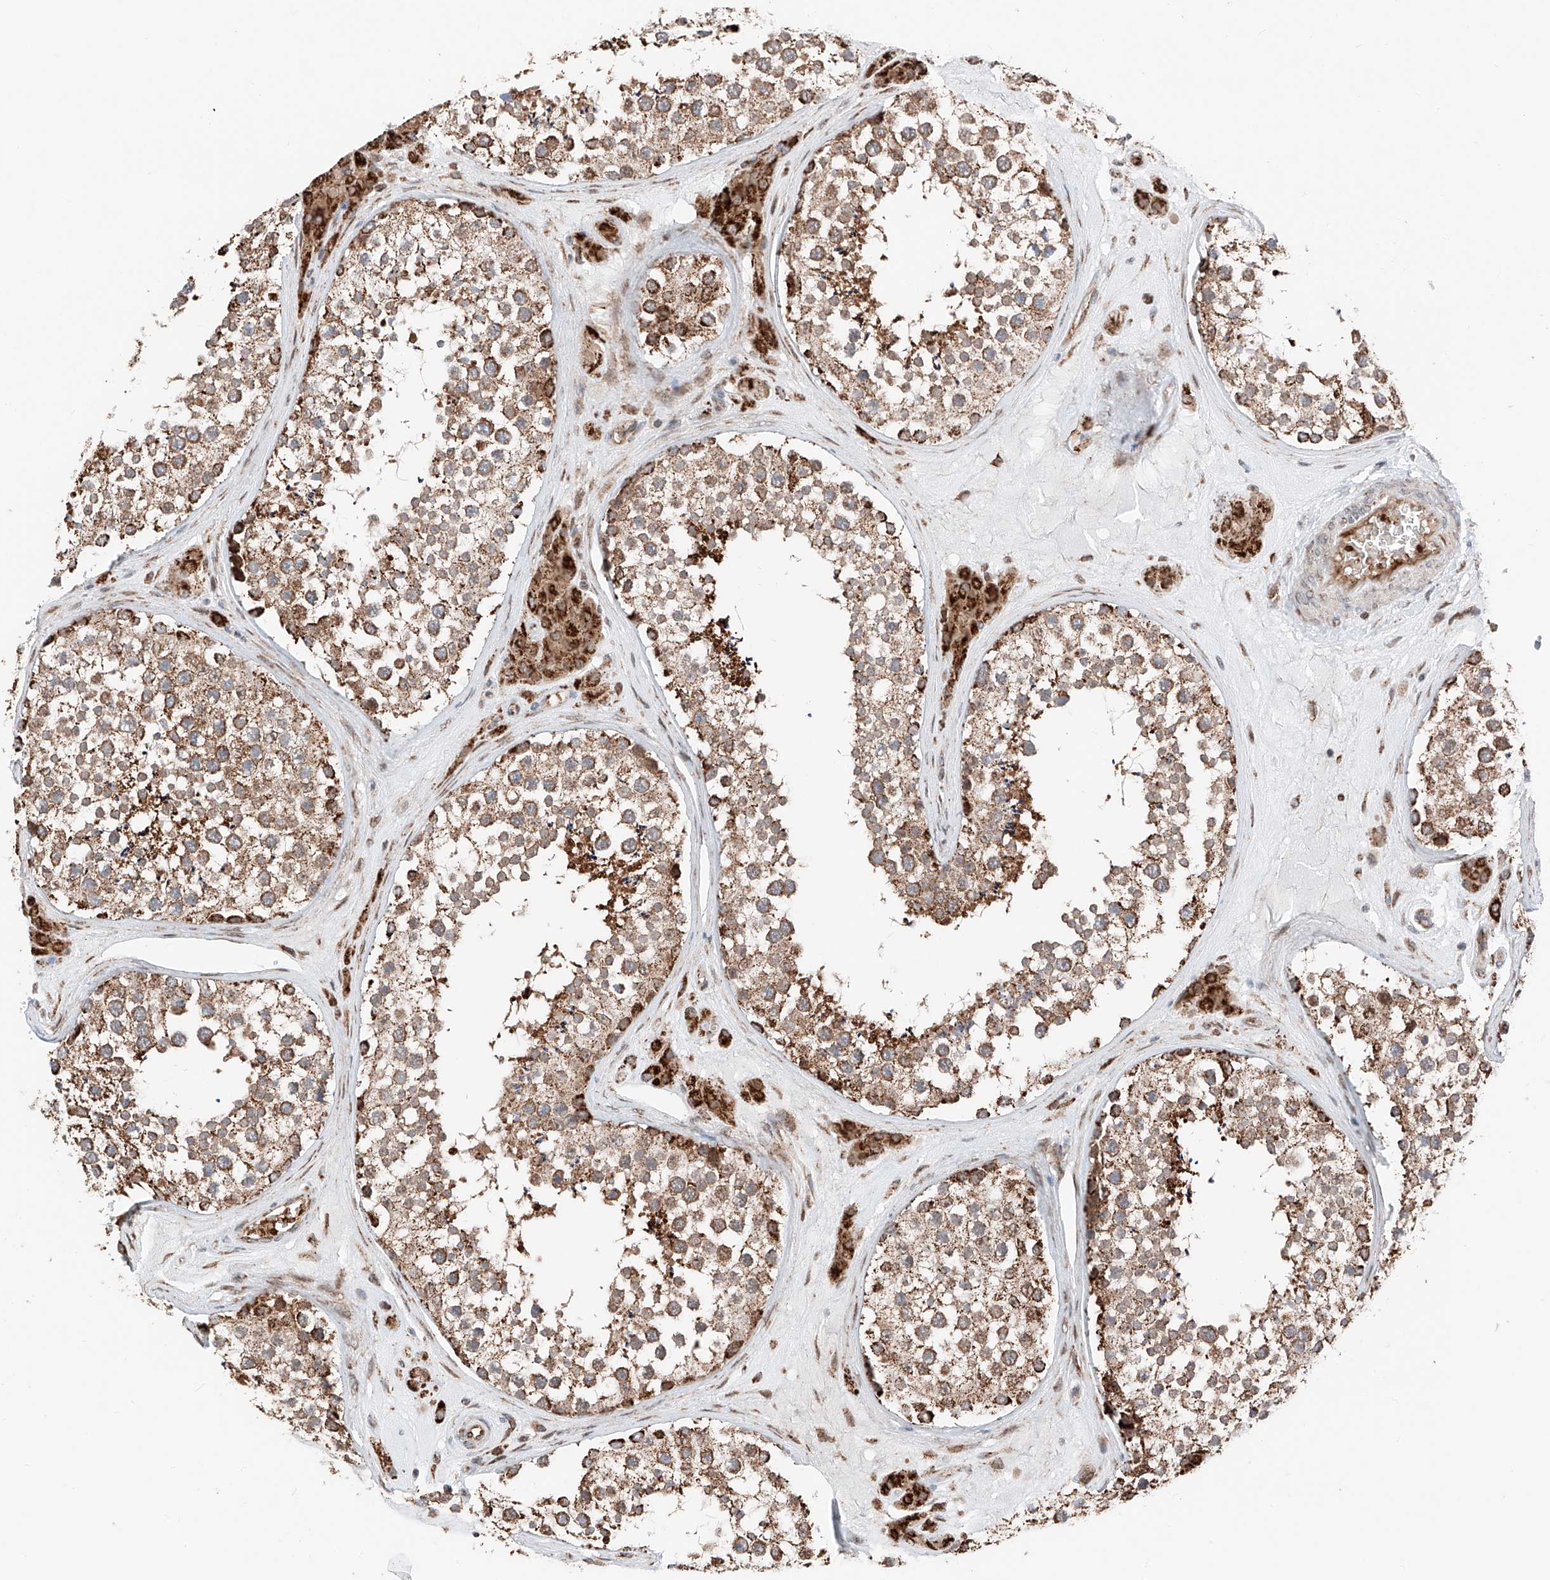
{"staining": {"intensity": "moderate", "quantity": ">75%", "location": "cytoplasmic/membranous"}, "tissue": "testis", "cell_type": "Cells in seminiferous ducts", "image_type": "normal", "snomed": [{"axis": "morphology", "description": "Normal tissue, NOS"}, {"axis": "topography", "description": "Testis"}], "caption": "IHC micrograph of benign testis stained for a protein (brown), which reveals medium levels of moderate cytoplasmic/membranous positivity in about >75% of cells in seminiferous ducts.", "gene": "ZSCAN29", "patient": {"sex": "male", "age": 46}}